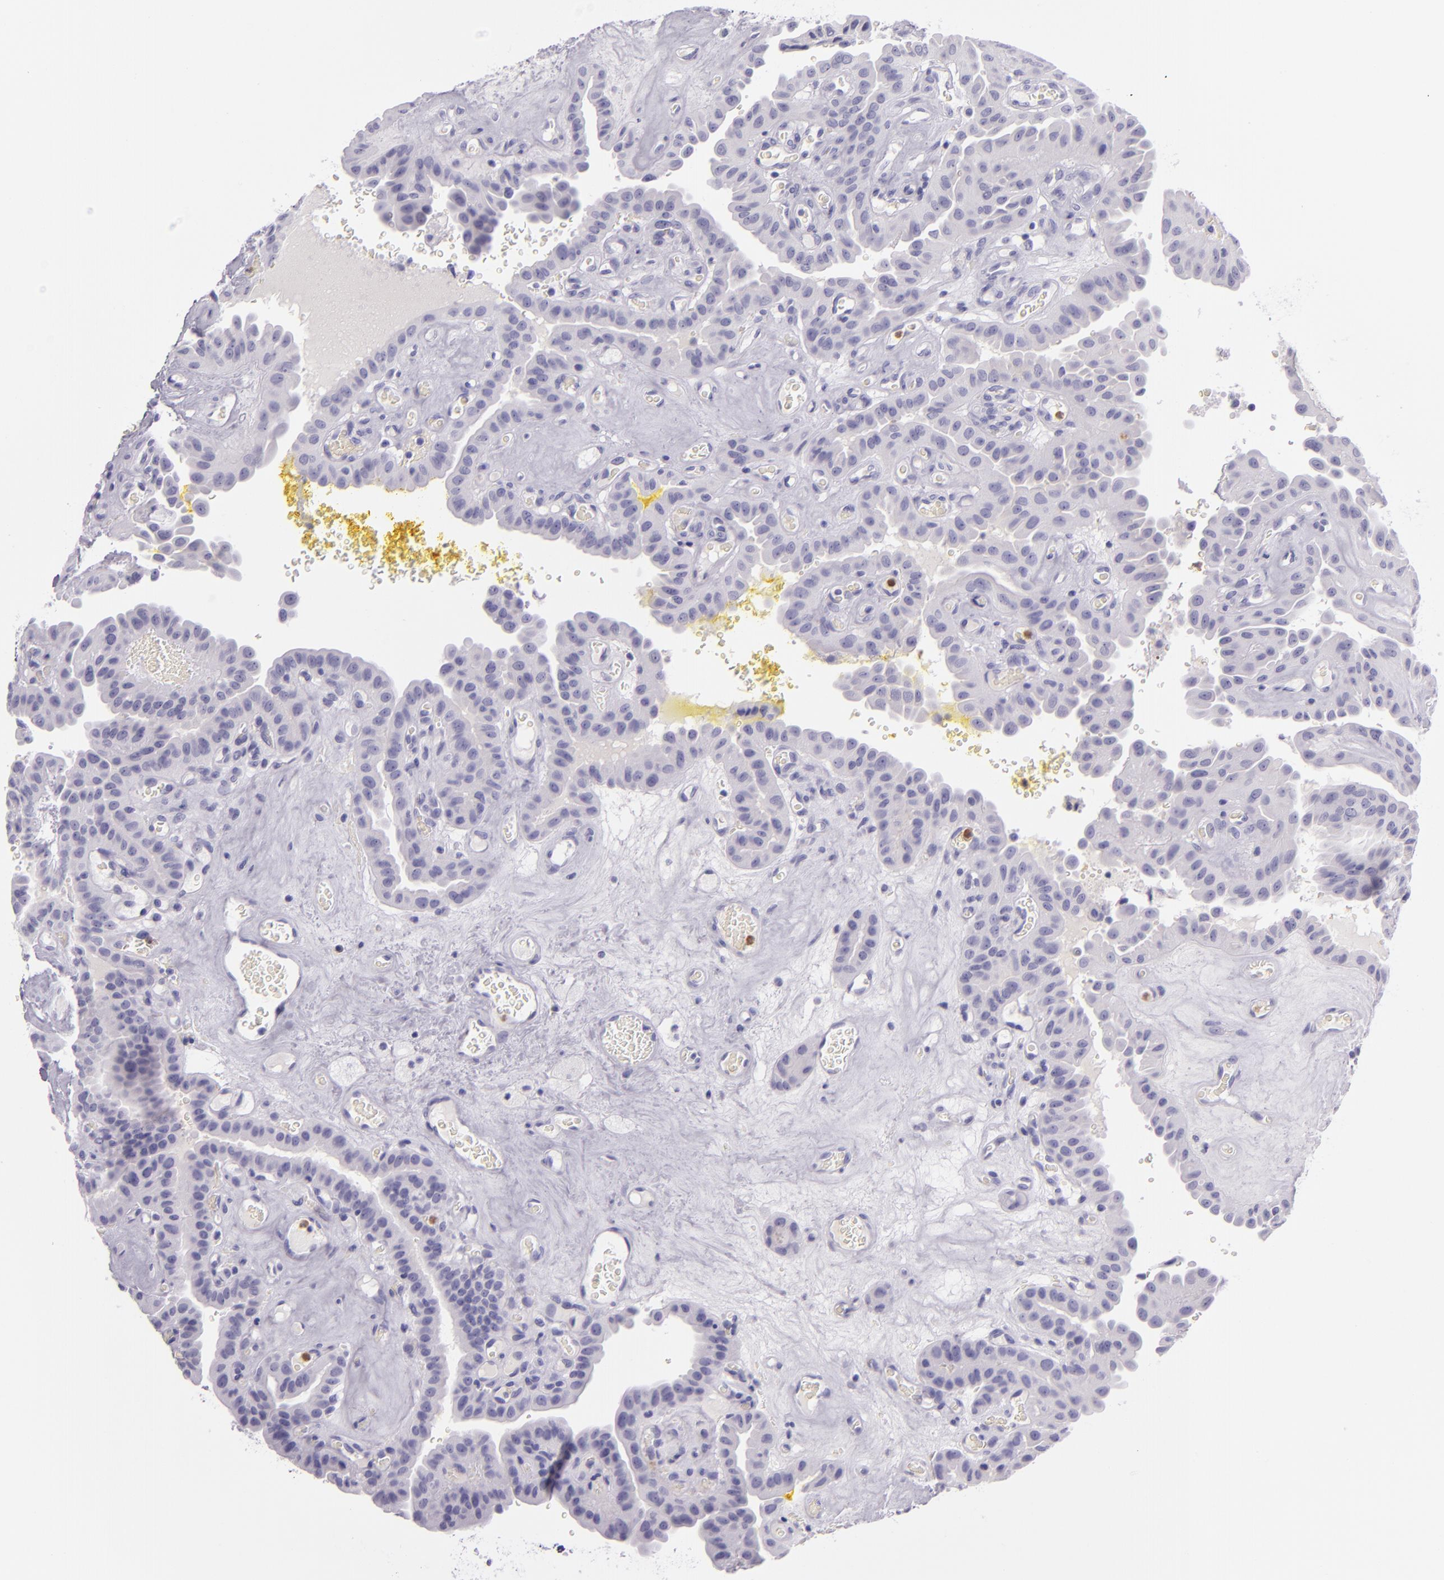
{"staining": {"intensity": "negative", "quantity": "none", "location": "none"}, "tissue": "thyroid cancer", "cell_type": "Tumor cells", "image_type": "cancer", "snomed": [{"axis": "morphology", "description": "Papillary adenocarcinoma, NOS"}, {"axis": "topography", "description": "Thyroid gland"}], "caption": "Thyroid cancer stained for a protein using immunohistochemistry demonstrates no staining tumor cells.", "gene": "CEACAM1", "patient": {"sex": "male", "age": 87}}